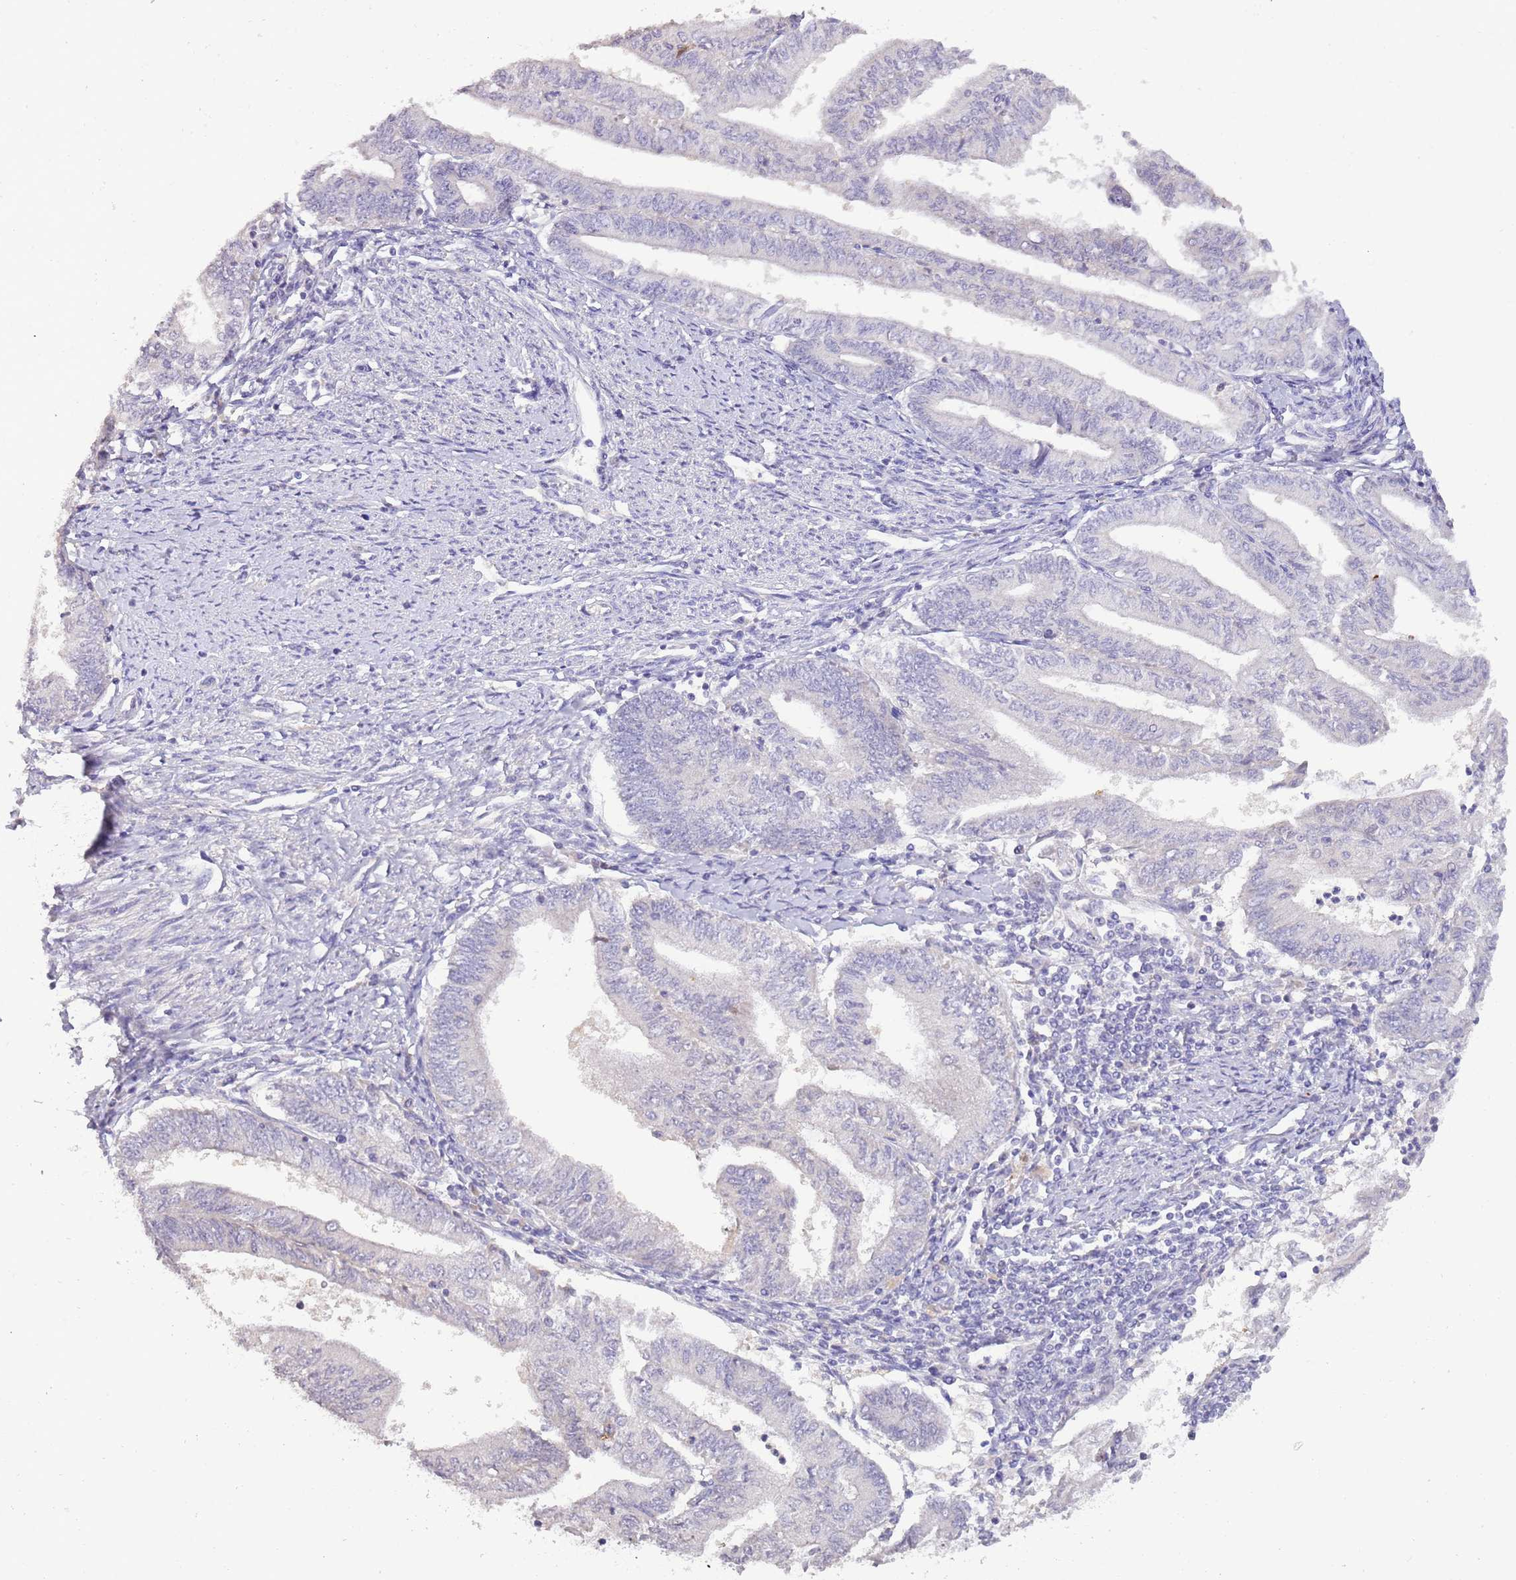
{"staining": {"intensity": "negative", "quantity": "none", "location": "none"}, "tissue": "endometrial cancer", "cell_type": "Tumor cells", "image_type": "cancer", "snomed": [{"axis": "morphology", "description": "Adenocarcinoma, NOS"}, {"axis": "topography", "description": "Endometrium"}], "caption": "Immunohistochemistry (IHC) image of neoplastic tissue: endometrial cancer stained with DAB (3,3'-diaminobenzidine) reveals no significant protein expression in tumor cells. (Brightfield microscopy of DAB immunohistochemistry (IHC) at high magnification).", "gene": "ZNF658", "patient": {"sex": "female", "age": 66}}